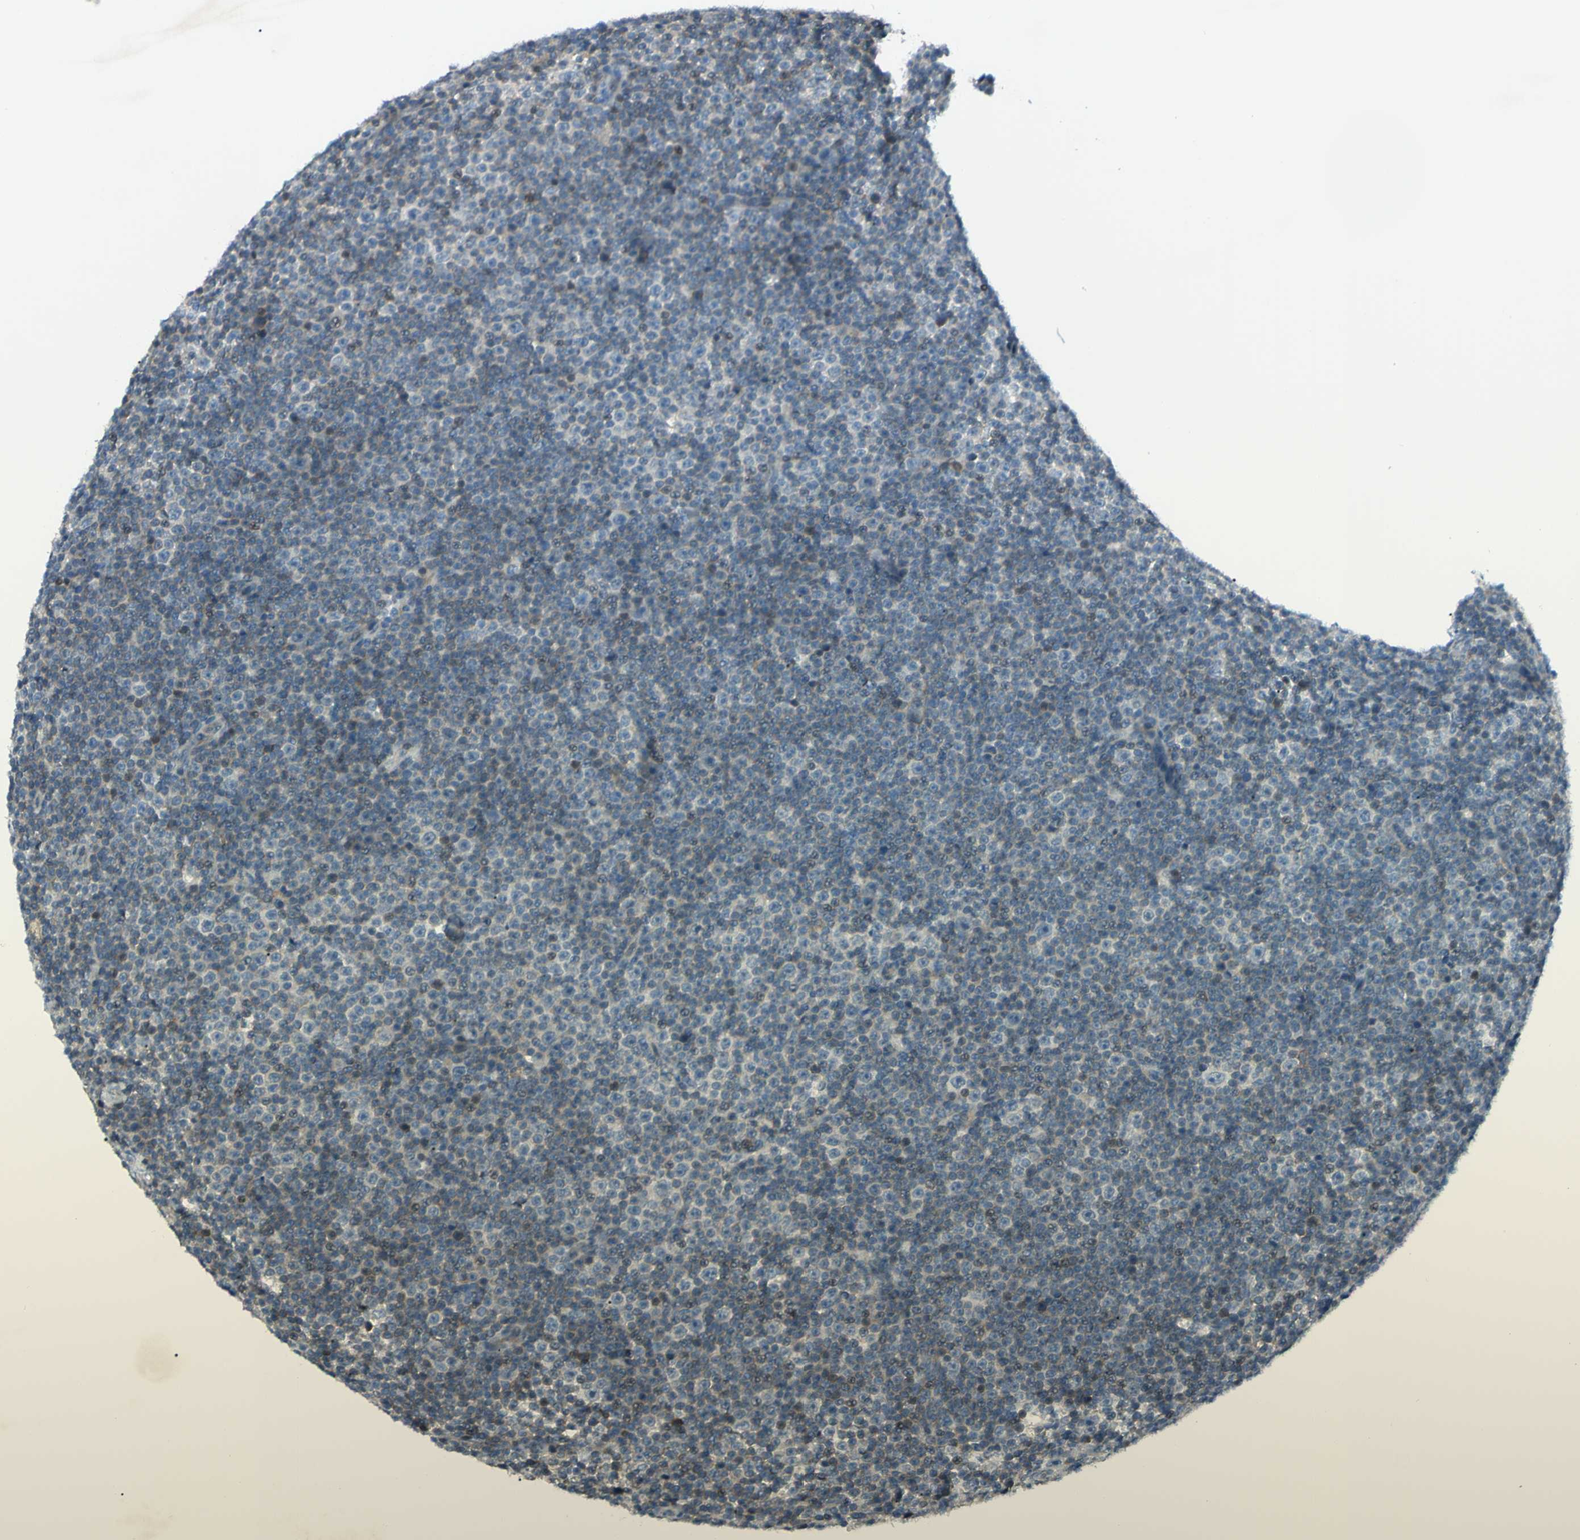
{"staining": {"intensity": "weak", "quantity": "25%-75%", "location": "cytoplasmic/membranous"}, "tissue": "lymphoma", "cell_type": "Tumor cells", "image_type": "cancer", "snomed": [{"axis": "morphology", "description": "Malignant lymphoma, non-Hodgkin's type, Low grade"}, {"axis": "topography", "description": "Lymph node"}], "caption": "Immunohistochemistry histopathology image of human lymphoma stained for a protein (brown), which reveals low levels of weak cytoplasmic/membranous expression in about 25%-75% of tumor cells.", "gene": "C1orf159", "patient": {"sex": "female", "age": 67}}